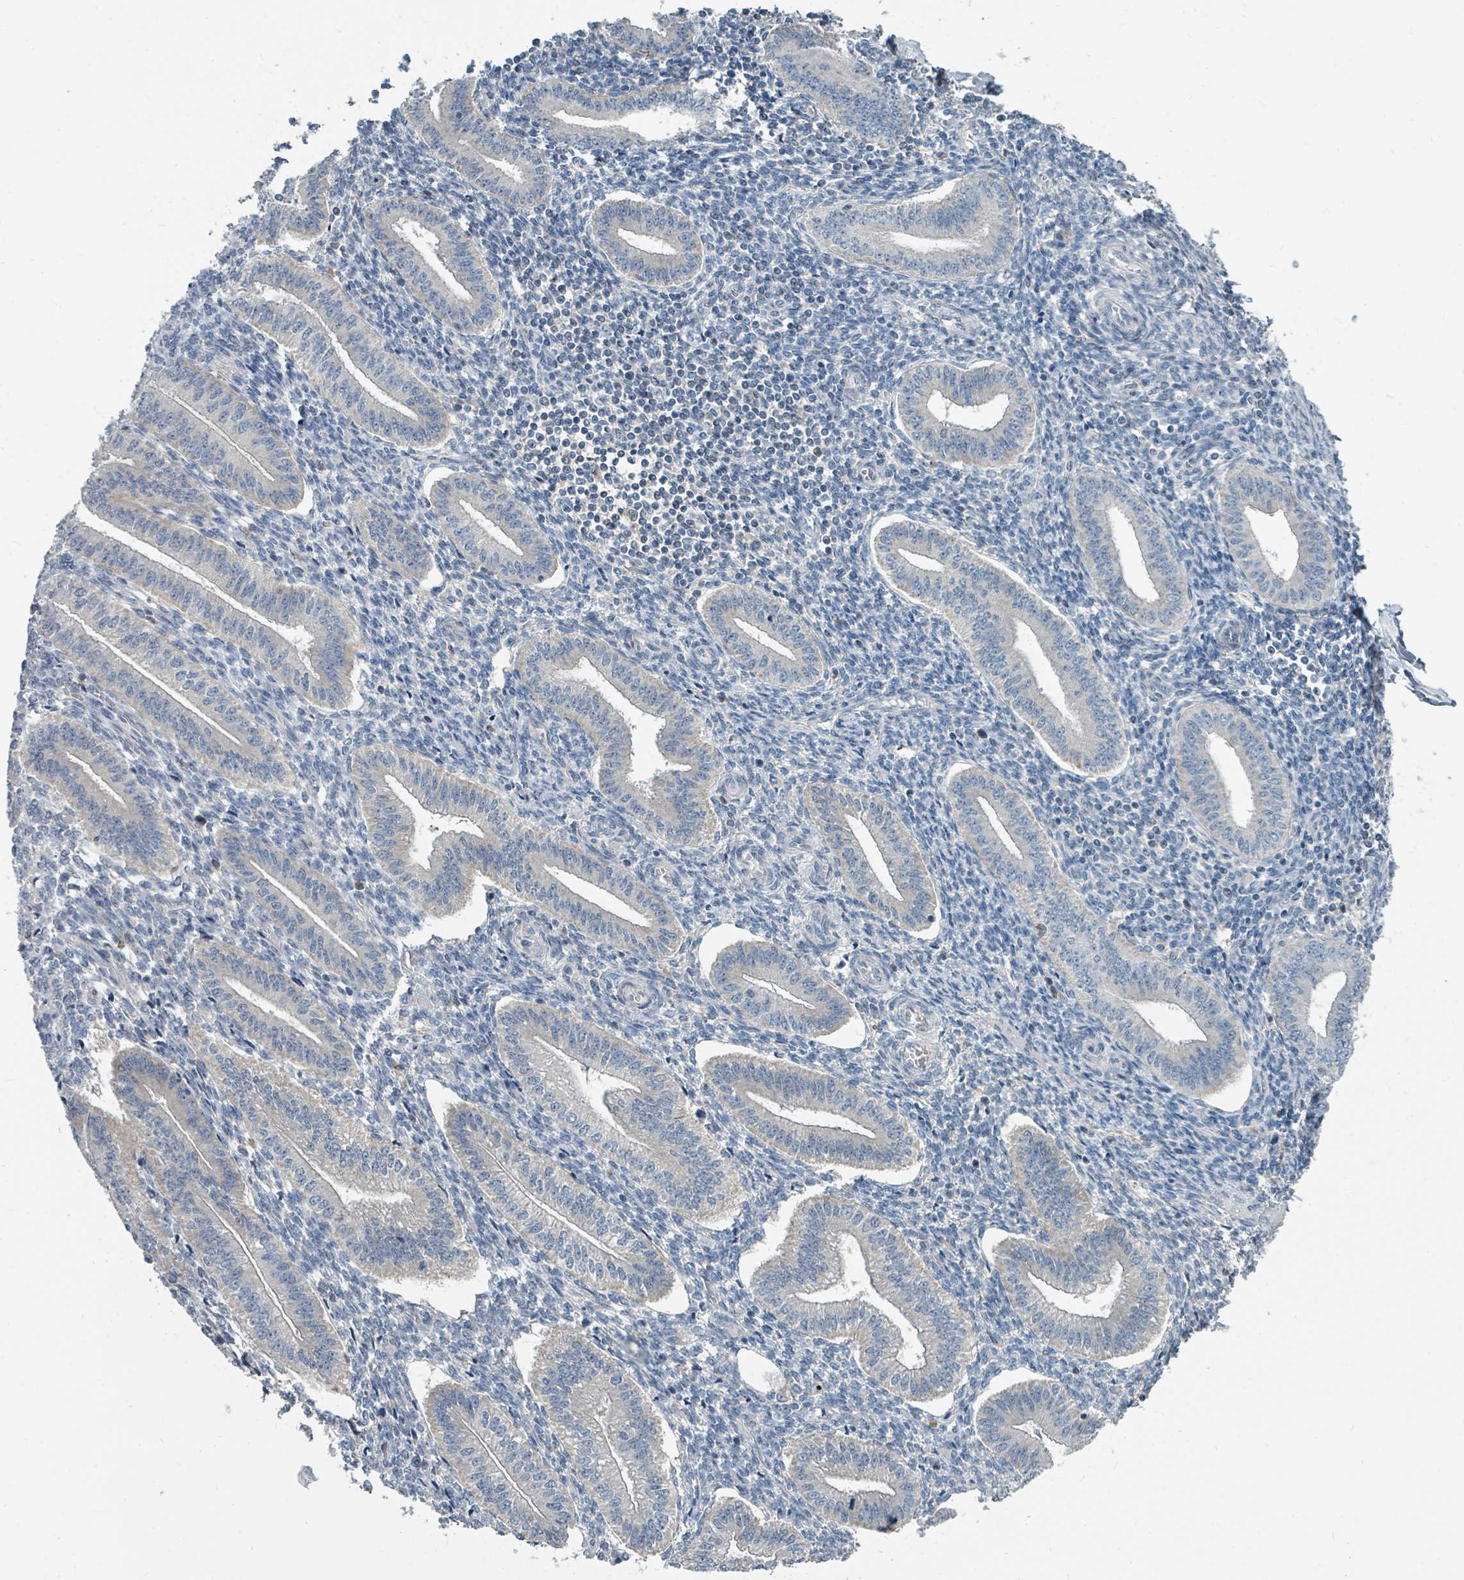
{"staining": {"intensity": "negative", "quantity": "none", "location": "none"}, "tissue": "endometrium", "cell_type": "Cells in endometrial stroma", "image_type": "normal", "snomed": [{"axis": "morphology", "description": "Normal tissue, NOS"}, {"axis": "topography", "description": "Endometrium"}], "caption": "Immunohistochemistry (IHC) image of benign human endometrium stained for a protein (brown), which shows no expression in cells in endometrial stroma.", "gene": "SLC25A23", "patient": {"sex": "female", "age": 34}}